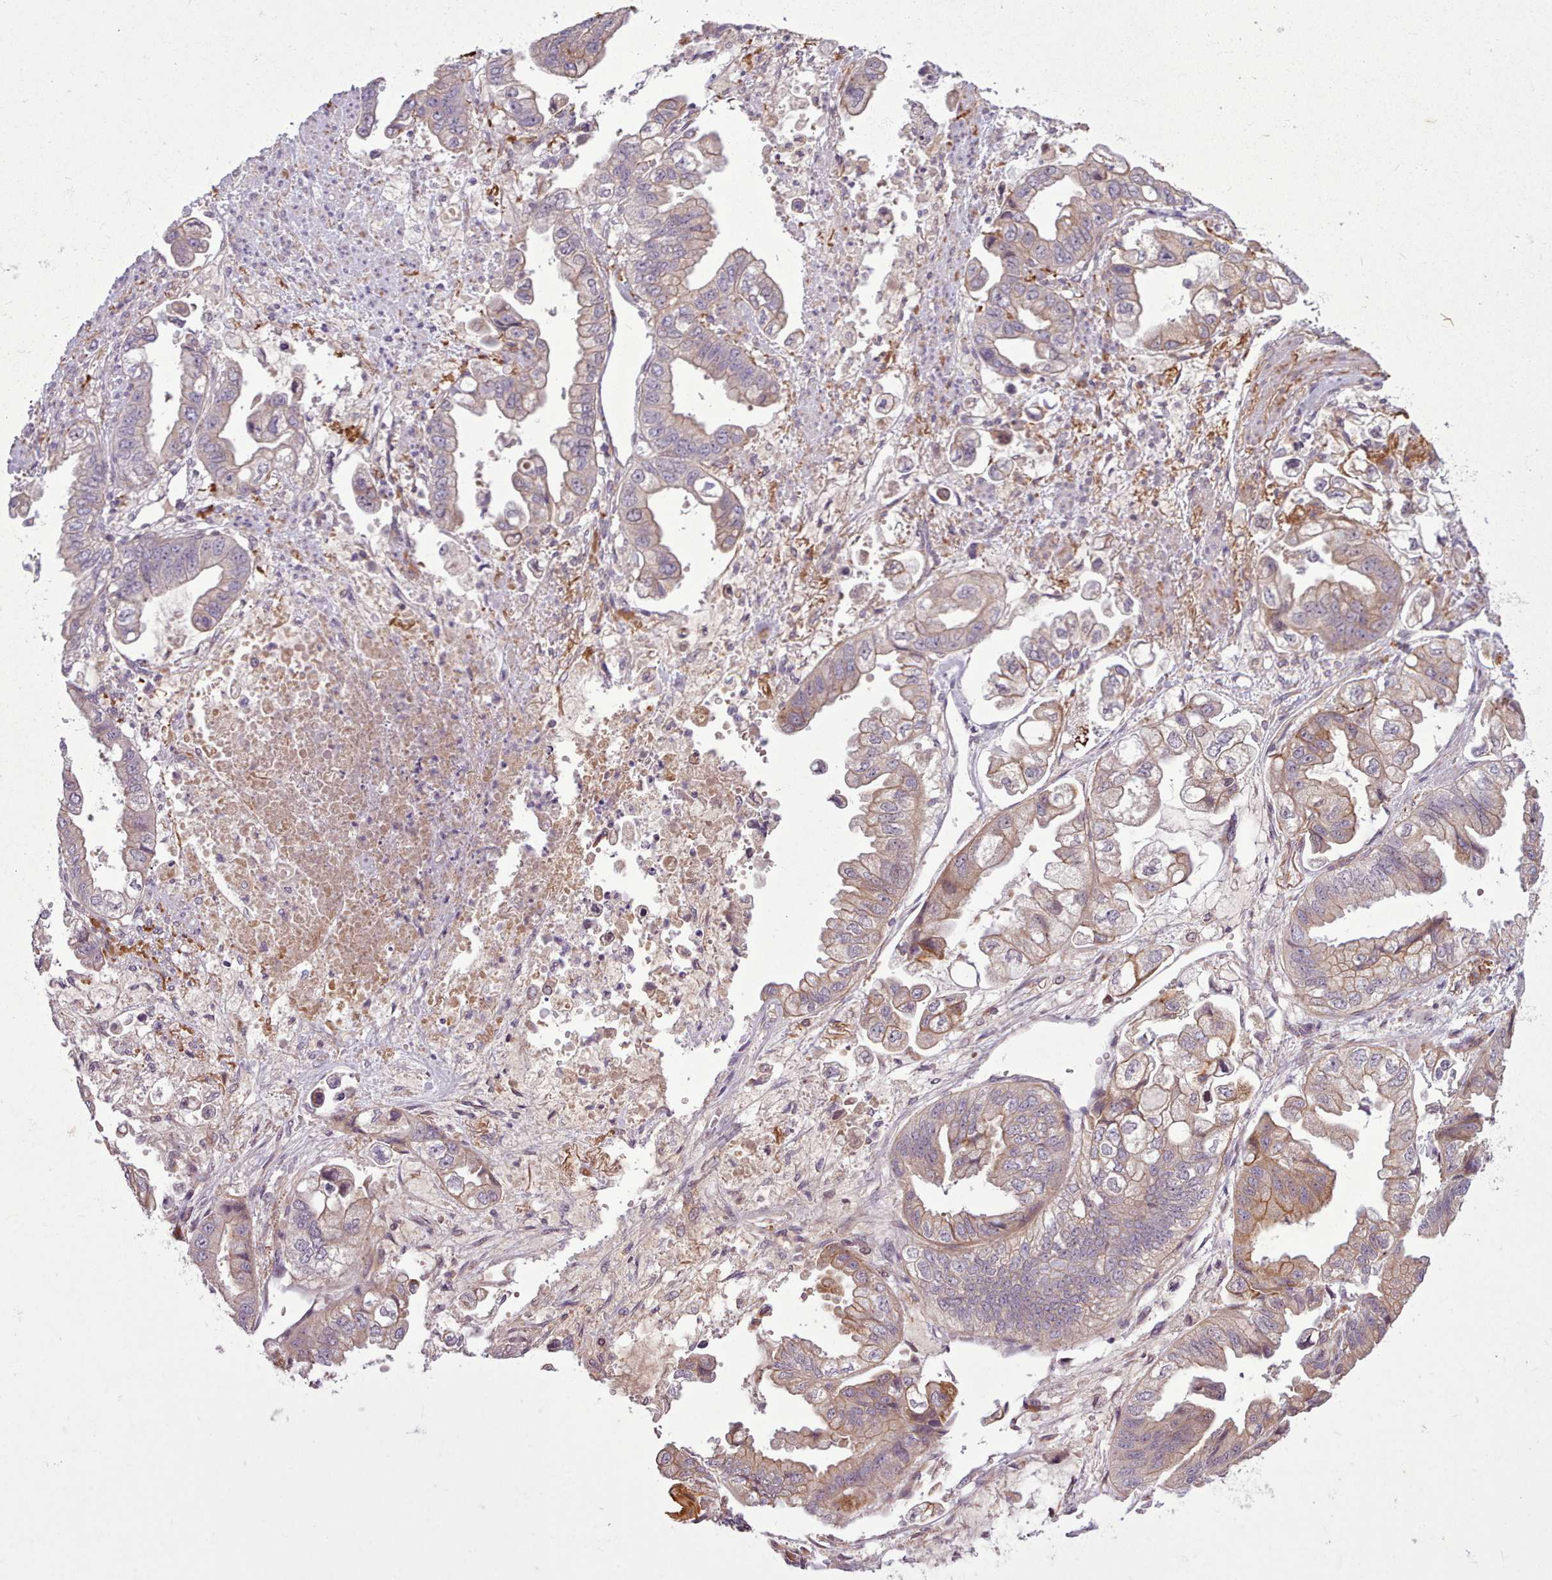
{"staining": {"intensity": "weak", "quantity": "25%-75%", "location": "cytoplasmic/membranous"}, "tissue": "stomach cancer", "cell_type": "Tumor cells", "image_type": "cancer", "snomed": [{"axis": "morphology", "description": "Adenocarcinoma, NOS"}, {"axis": "topography", "description": "Stomach"}], "caption": "This image demonstrates IHC staining of stomach adenocarcinoma, with low weak cytoplasmic/membranous expression in about 25%-75% of tumor cells.", "gene": "NMRK1", "patient": {"sex": "male", "age": 62}}